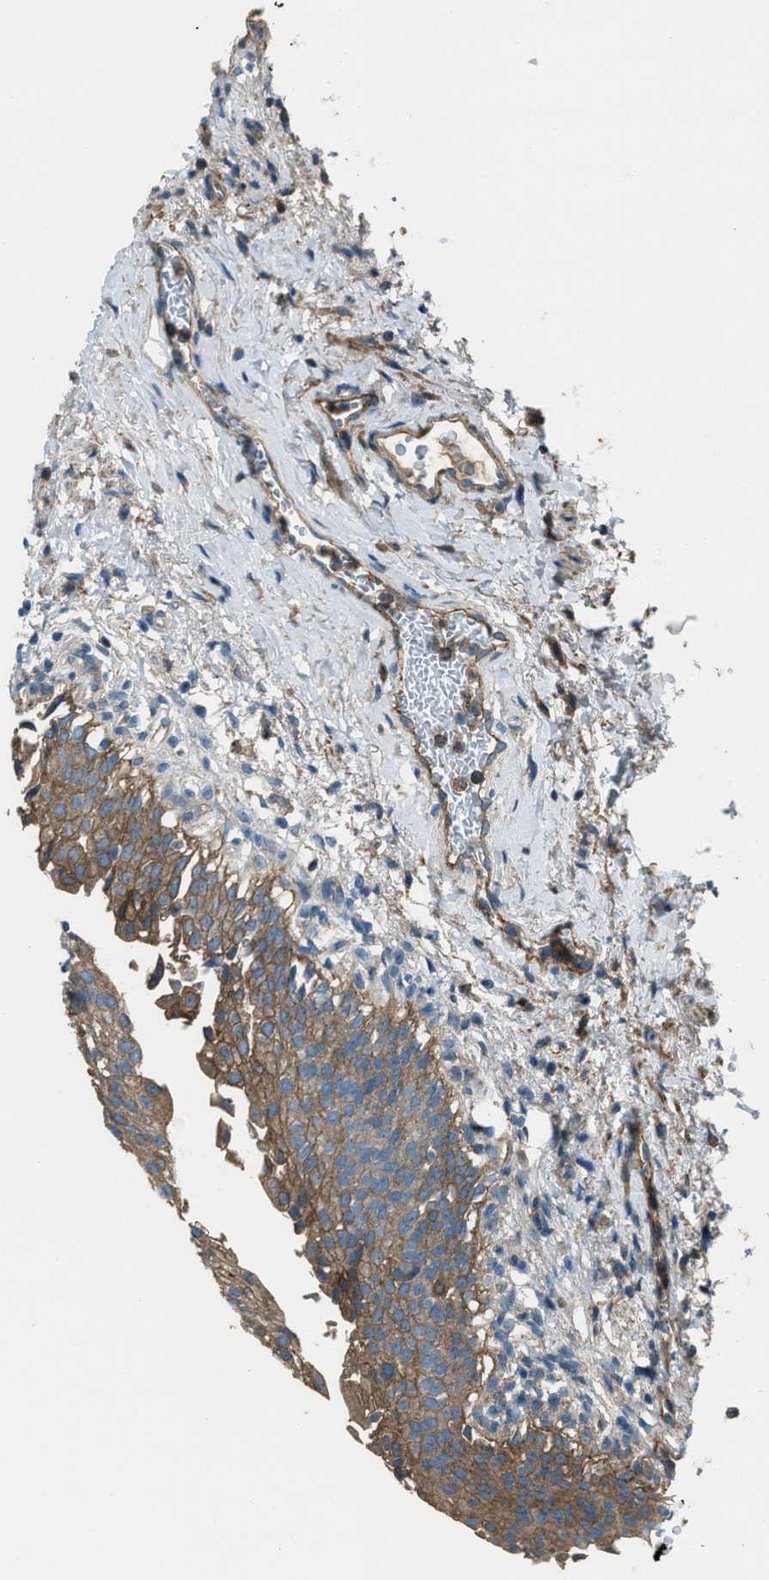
{"staining": {"intensity": "moderate", "quantity": ">75%", "location": "cytoplasmic/membranous"}, "tissue": "urinary bladder", "cell_type": "Urothelial cells", "image_type": "normal", "snomed": [{"axis": "morphology", "description": "Normal tissue, NOS"}, {"axis": "topography", "description": "Urinary bladder"}], "caption": "Human urinary bladder stained for a protein (brown) demonstrates moderate cytoplasmic/membranous positive expression in about >75% of urothelial cells.", "gene": "SVIL", "patient": {"sex": "female", "age": 60}}